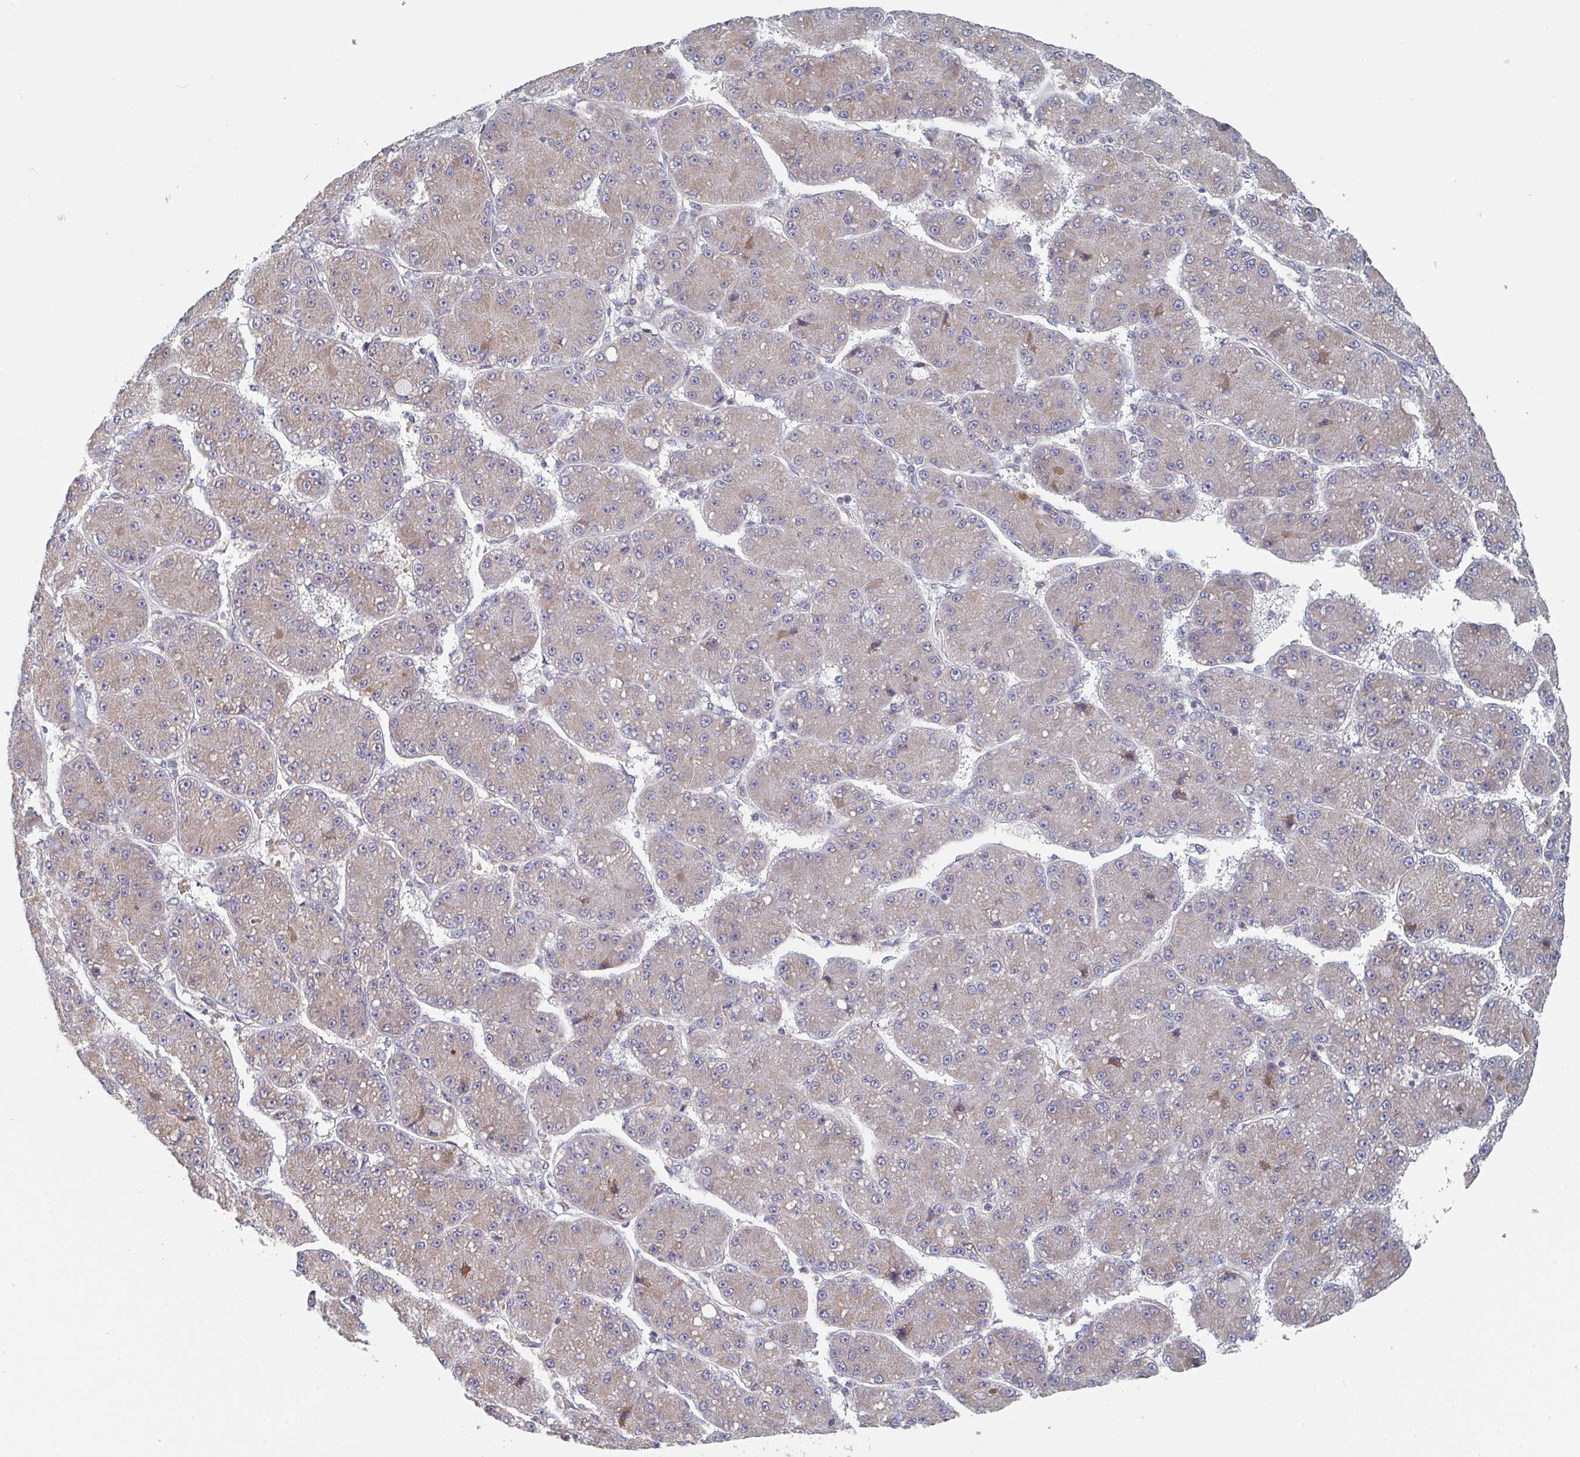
{"staining": {"intensity": "moderate", "quantity": "25%-75%", "location": "cytoplasmic/membranous"}, "tissue": "liver cancer", "cell_type": "Tumor cells", "image_type": "cancer", "snomed": [{"axis": "morphology", "description": "Carcinoma, Hepatocellular, NOS"}, {"axis": "topography", "description": "Liver"}], "caption": "The image exhibits staining of liver cancer (hepatocellular carcinoma), revealing moderate cytoplasmic/membranous protein positivity (brown color) within tumor cells.", "gene": "ELOVL1", "patient": {"sex": "male", "age": 67}}